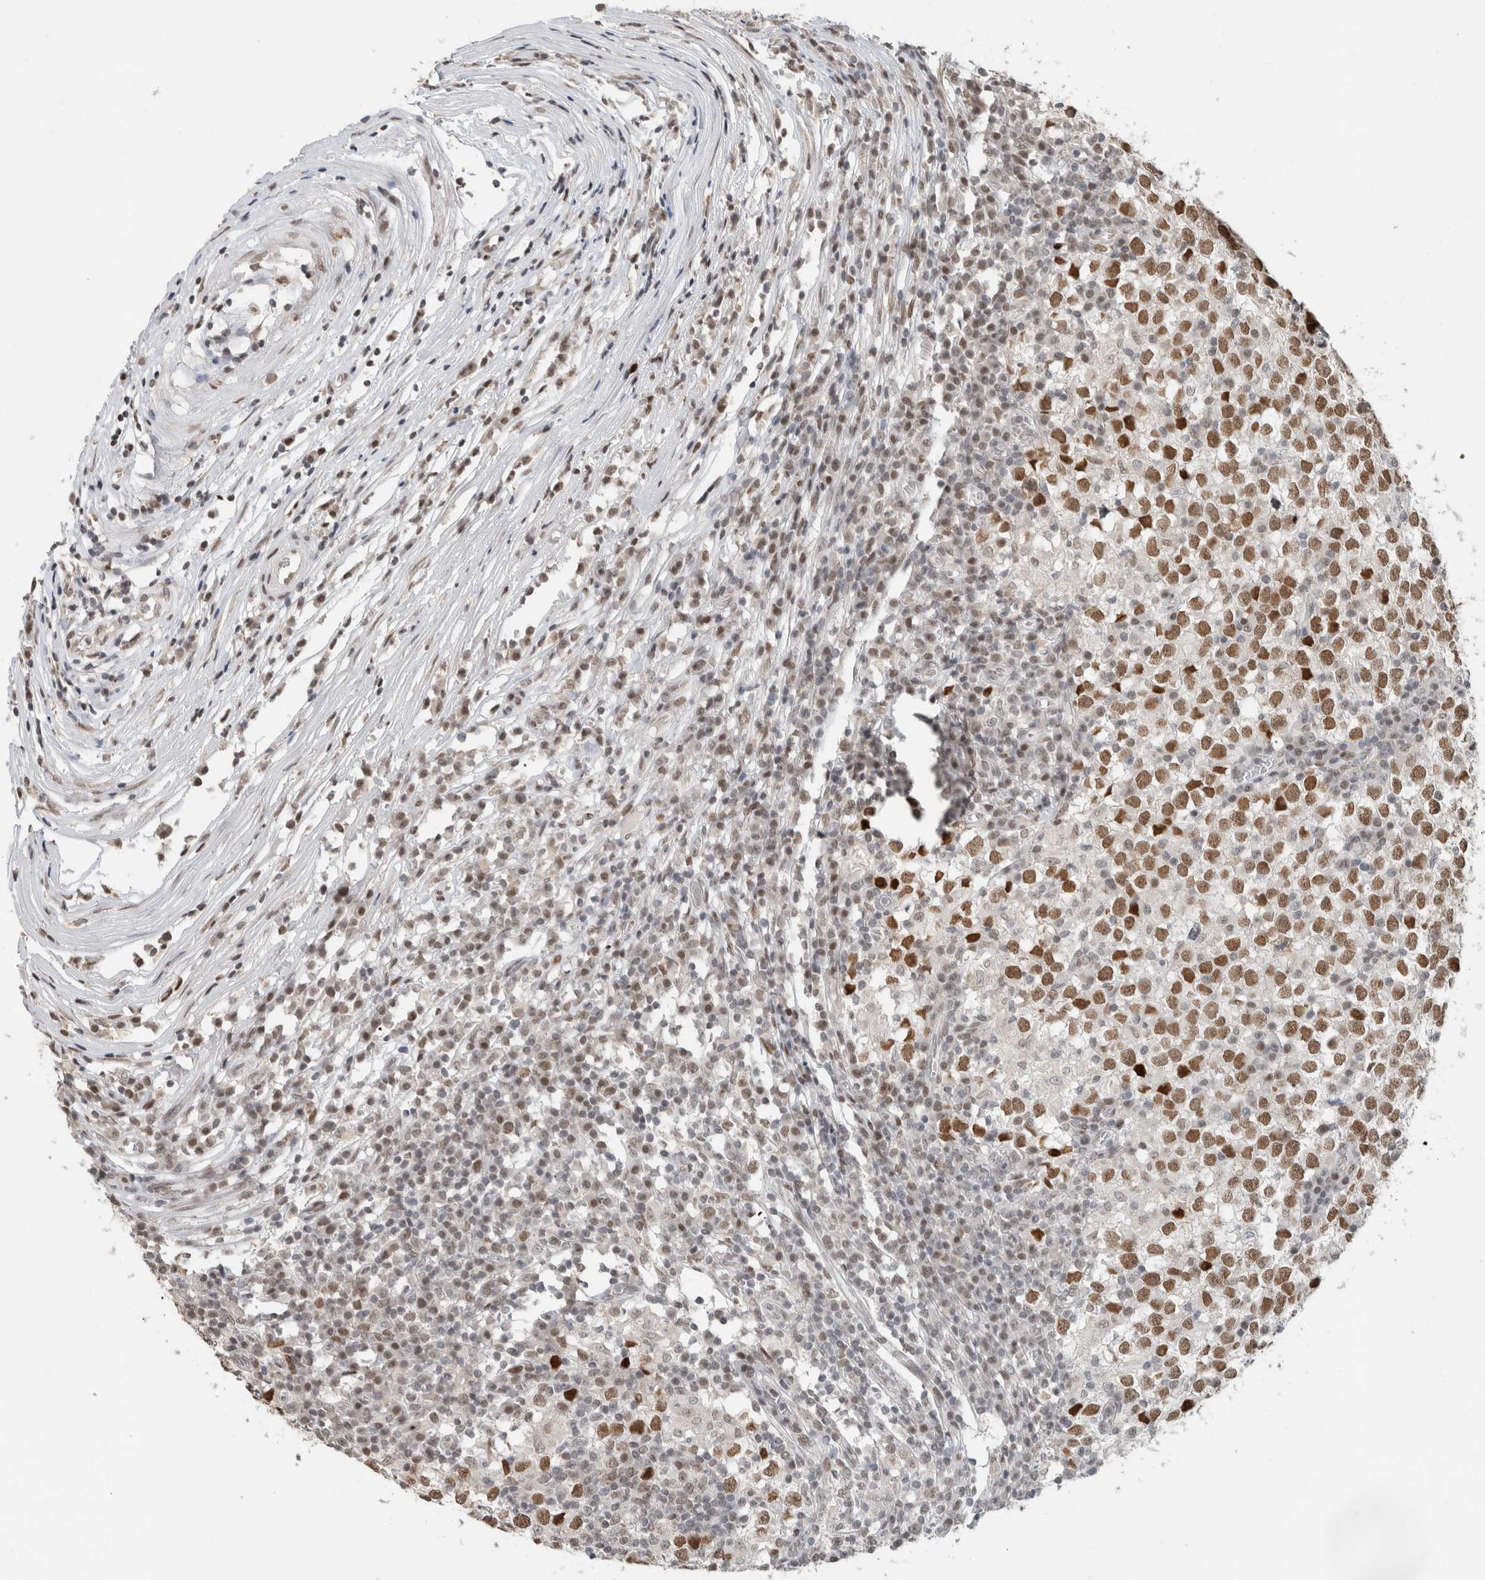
{"staining": {"intensity": "moderate", "quantity": ">75%", "location": "nuclear"}, "tissue": "testis cancer", "cell_type": "Tumor cells", "image_type": "cancer", "snomed": [{"axis": "morphology", "description": "Seminoma, NOS"}, {"axis": "topography", "description": "Testis"}], "caption": "Protein expression analysis of seminoma (testis) exhibits moderate nuclear positivity in approximately >75% of tumor cells. The protein of interest is stained brown, and the nuclei are stained in blue (DAB (3,3'-diaminobenzidine) IHC with brightfield microscopy, high magnification).", "gene": "HNRNPR", "patient": {"sex": "male", "age": 65}}